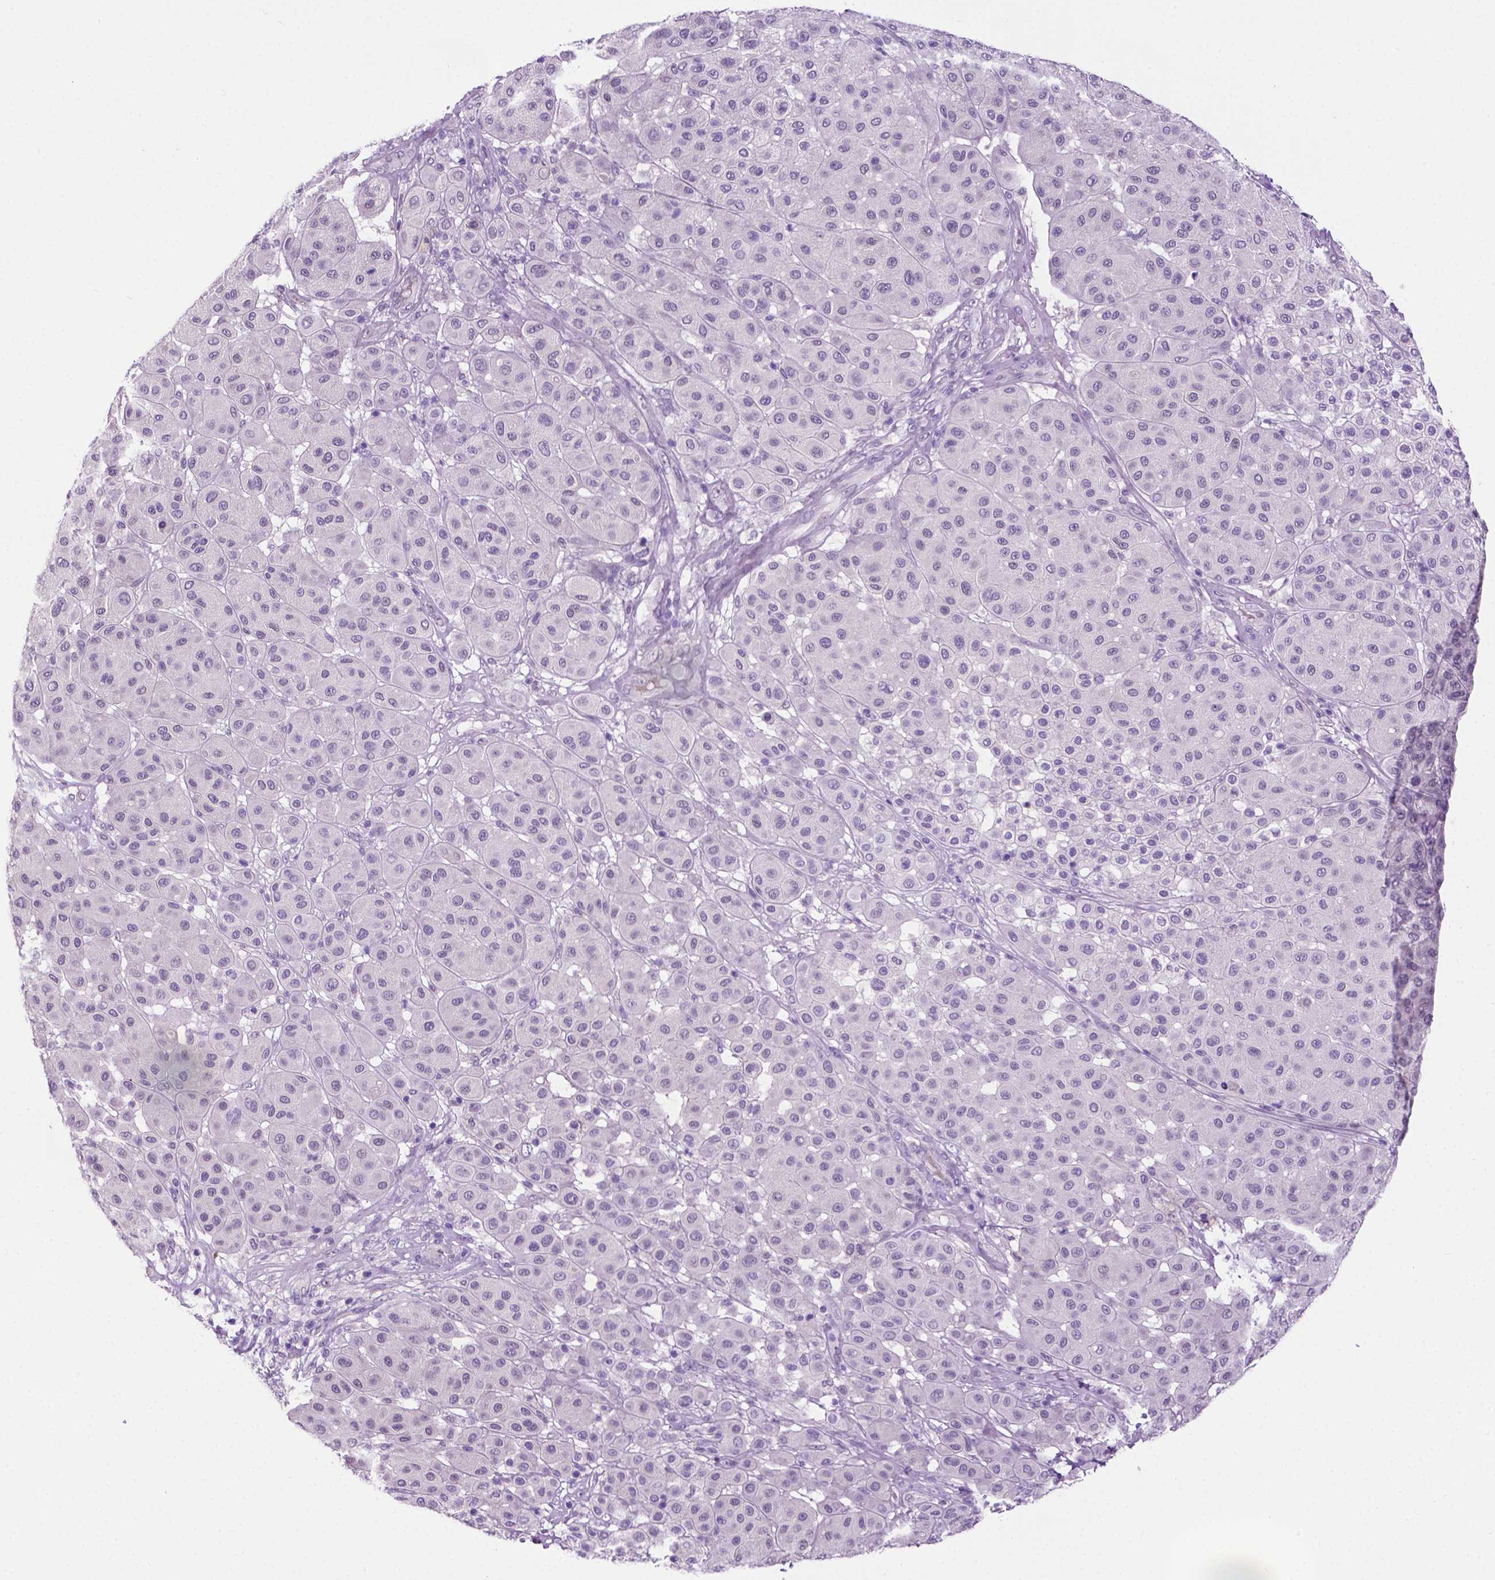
{"staining": {"intensity": "negative", "quantity": "none", "location": "none"}, "tissue": "melanoma", "cell_type": "Tumor cells", "image_type": "cancer", "snomed": [{"axis": "morphology", "description": "Malignant melanoma, Metastatic site"}, {"axis": "topography", "description": "Smooth muscle"}], "caption": "Tumor cells are negative for protein expression in human melanoma.", "gene": "MMP27", "patient": {"sex": "male", "age": 41}}